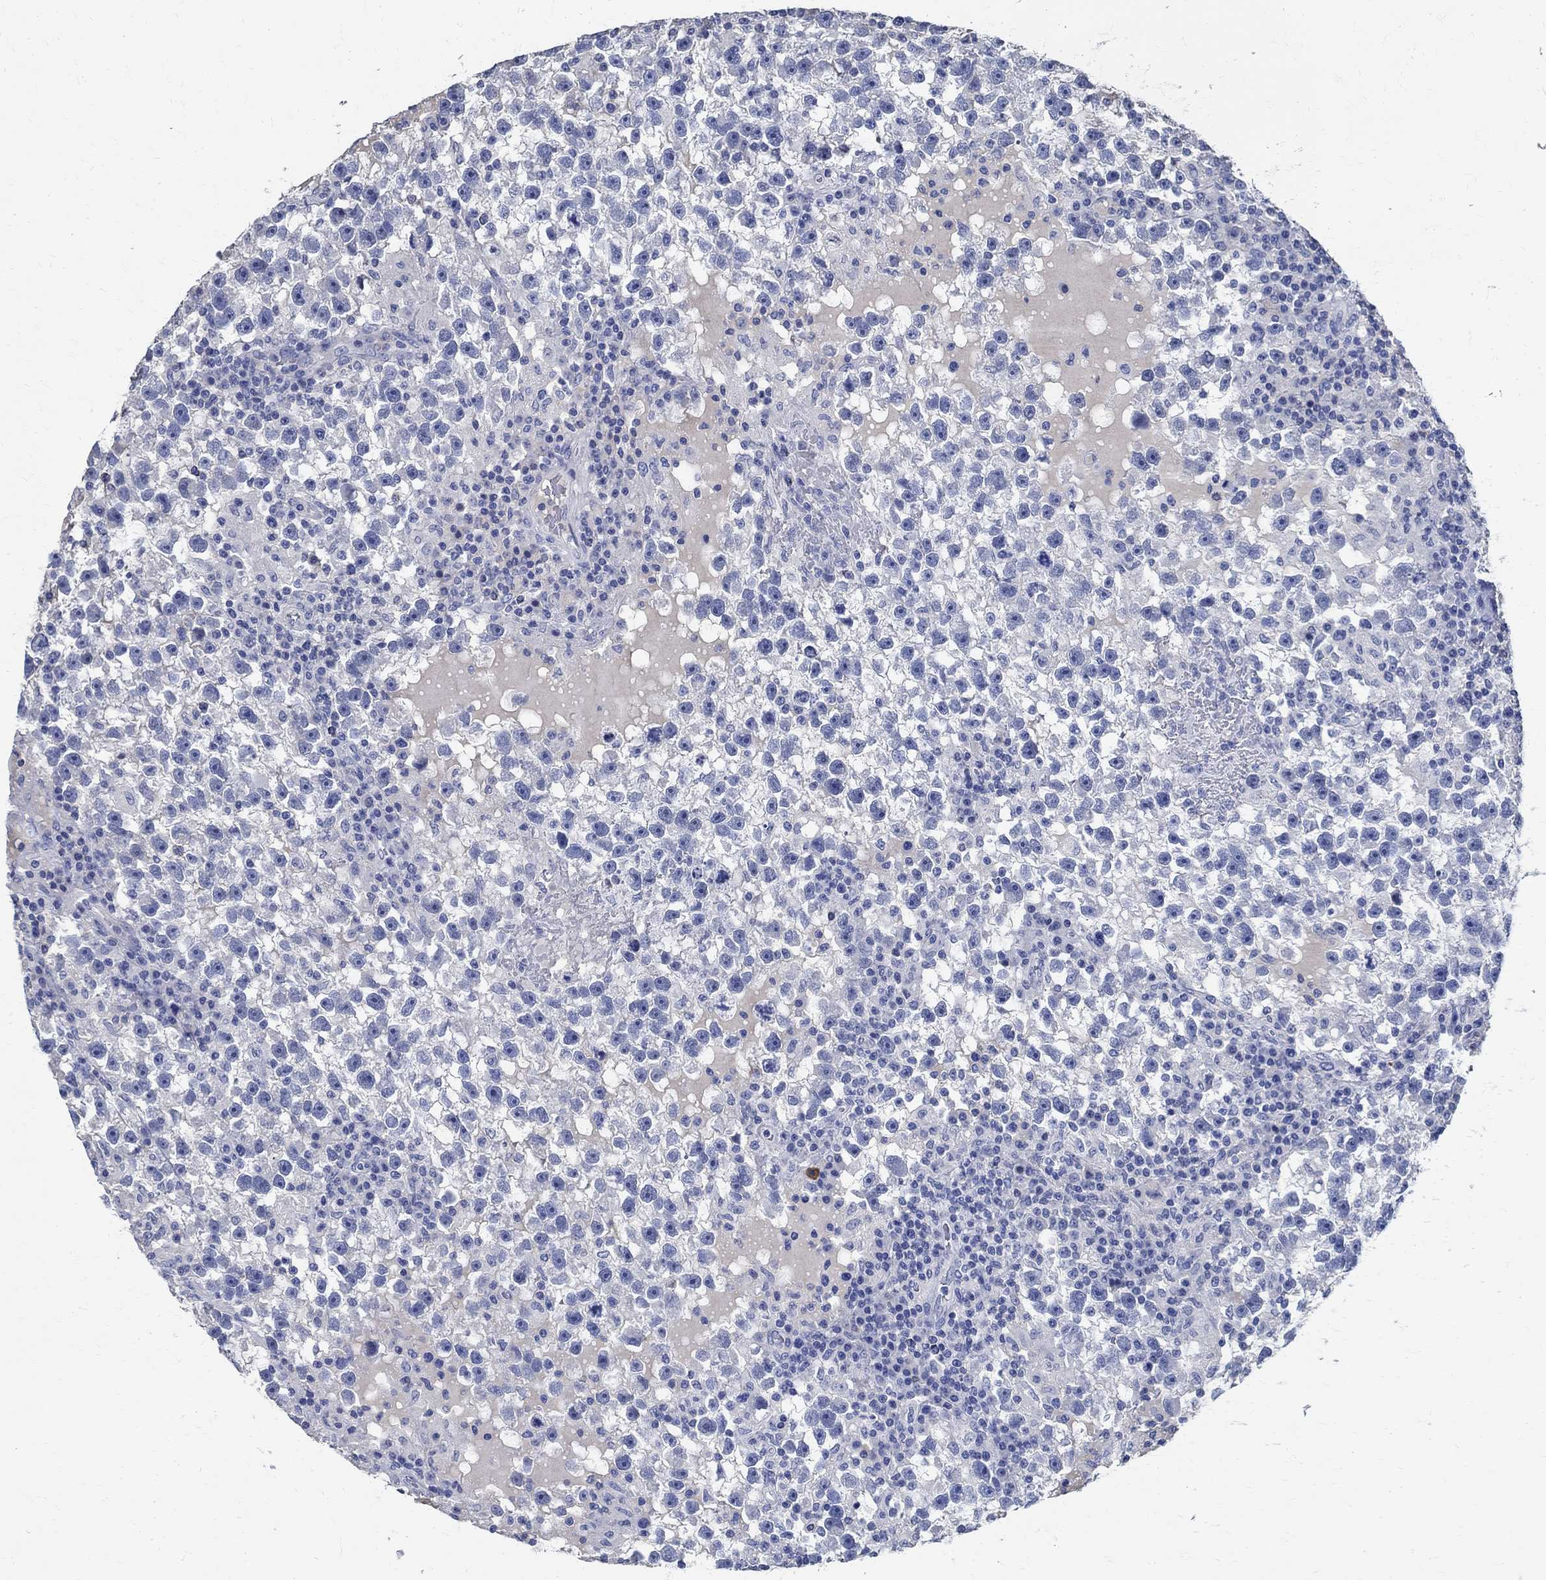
{"staining": {"intensity": "negative", "quantity": "none", "location": "none"}, "tissue": "testis cancer", "cell_type": "Tumor cells", "image_type": "cancer", "snomed": [{"axis": "morphology", "description": "Seminoma, NOS"}, {"axis": "topography", "description": "Testis"}], "caption": "Protein analysis of testis seminoma shows no significant positivity in tumor cells.", "gene": "PRX", "patient": {"sex": "male", "age": 47}}